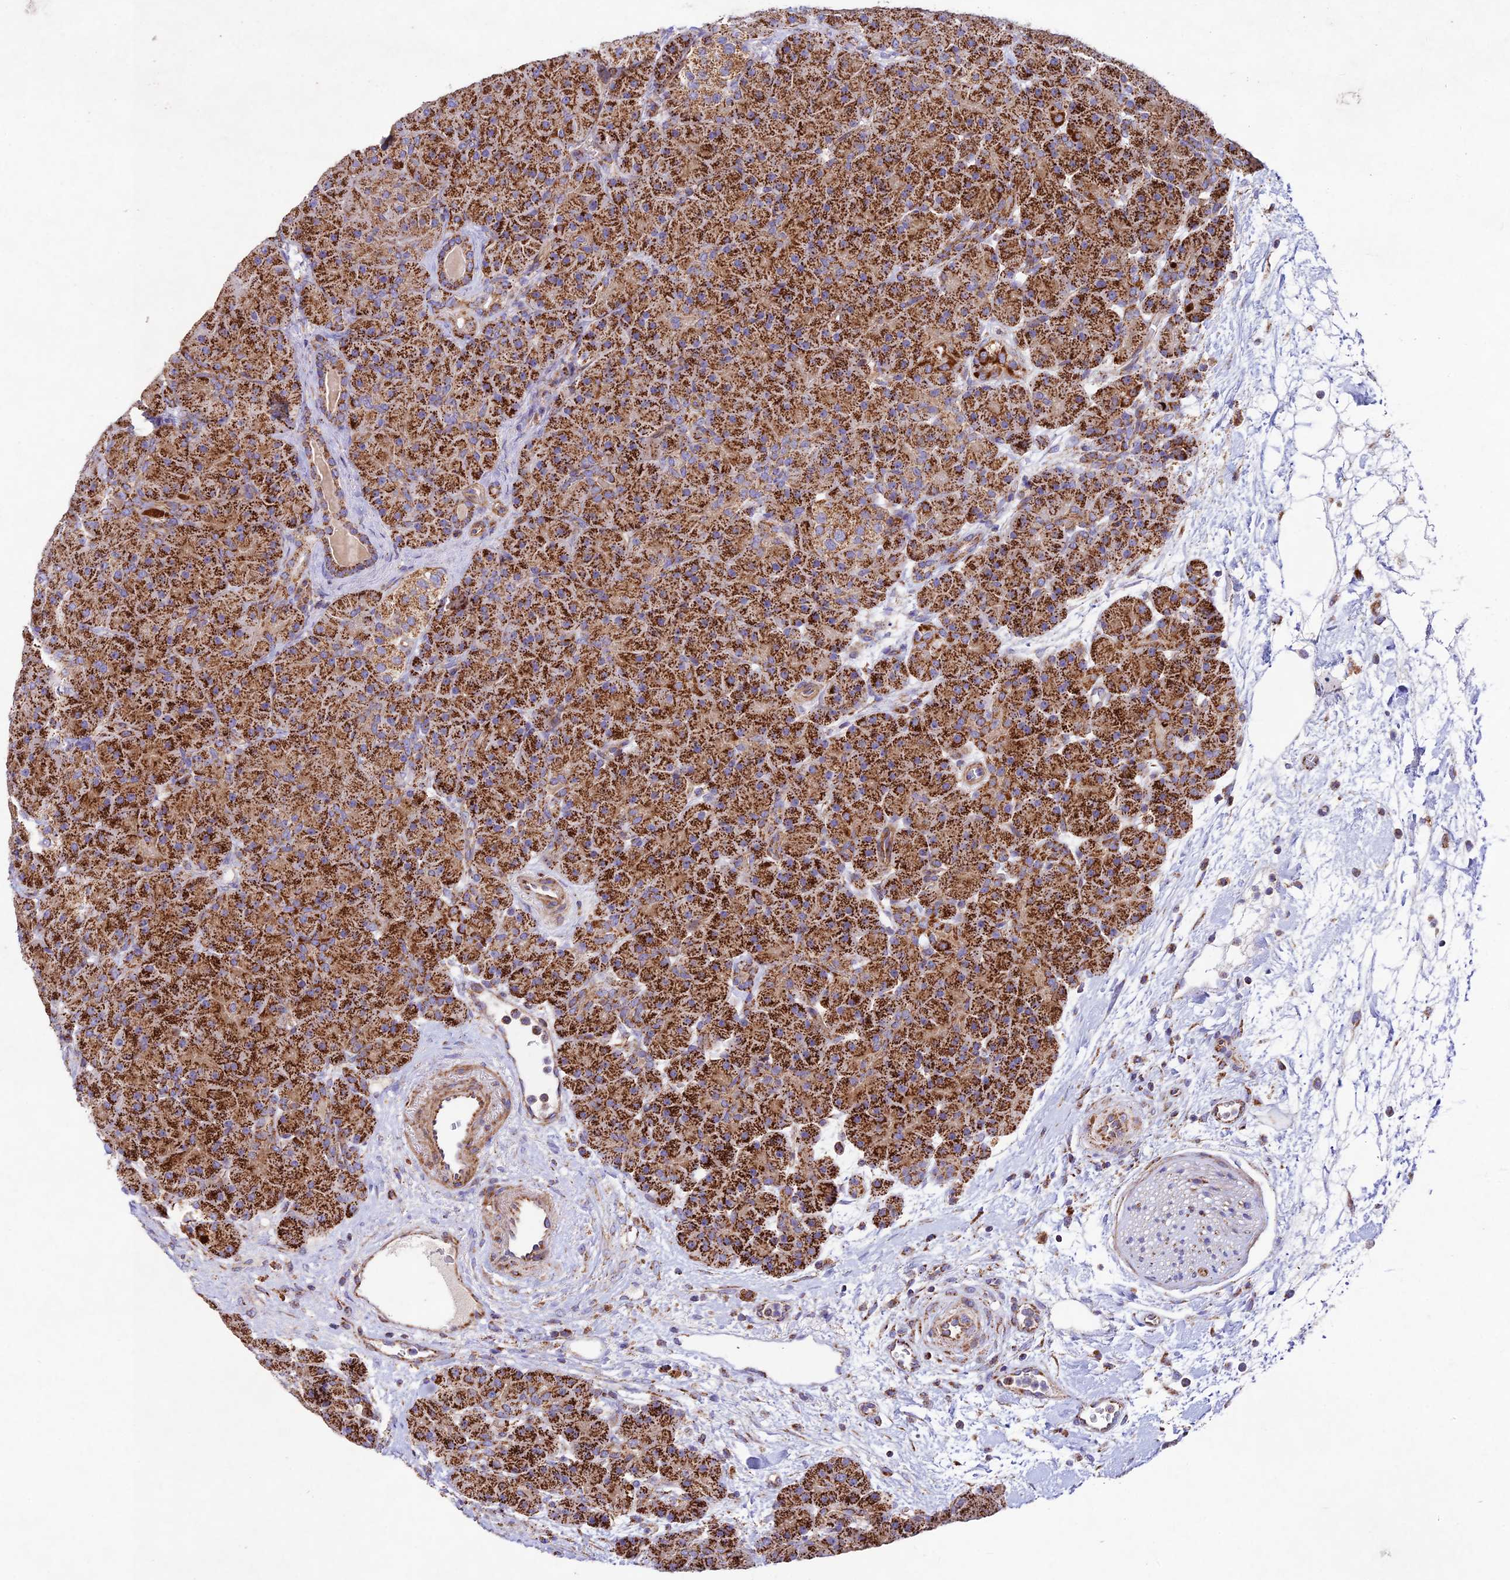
{"staining": {"intensity": "strong", "quantity": ">75%", "location": "cytoplasmic/membranous"}, "tissue": "pancreas", "cell_type": "Exocrine glandular cells", "image_type": "normal", "snomed": [{"axis": "morphology", "description": "Normal tissue, NOS"}, {"axis": "topography", "description": "Pancreas"}], "caption": "Protein staining of benign pancreas displays strong cytoplasmic/membranous expression in approximately >75% of exocrine glandular cells.", "gene": "KHDC3L", "patient": {"sex": "male", "age": 66}}